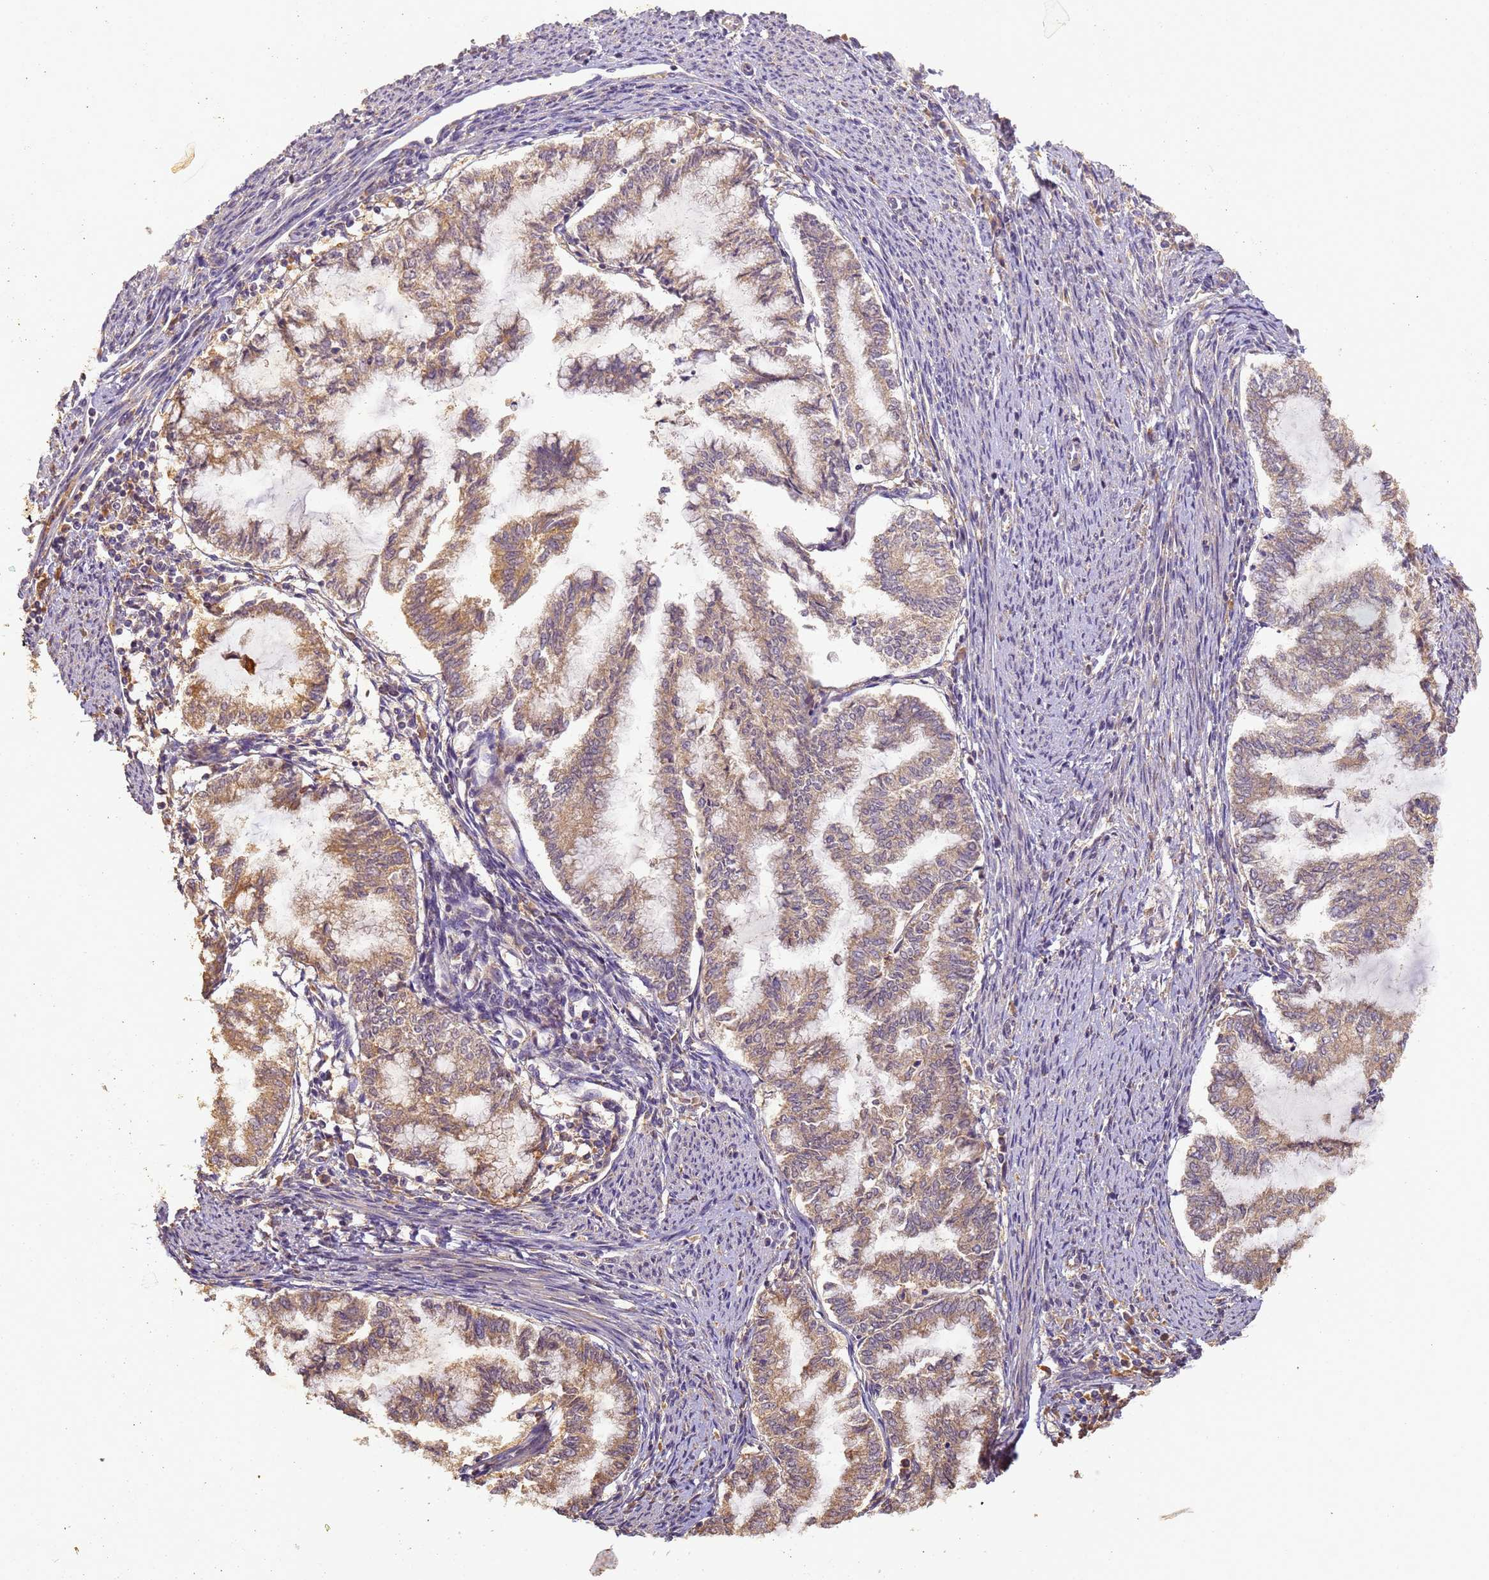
{"staining": {"intensity": "weak", "quantity": ">75%", "location": "cytoplasmic/membranous"}, "tissue": "endometrial cancer", "cell_type": "Tumor cells", "image_type": "cancer", "snomed": [{"axis": "morphology", "description": "Adenocarcinoma, NOS"}, {"axis": "topography", "description": "Endometrium"}], "caption": "Tumor cells reveal low levels of weak cytoplasmic/membranous positivity in approximately >75% of cells in endometrial cancer. Using DAB (brown) and hematoxylin (blue) stains, captured at high magnification using brightfield microscopy.", "gene": "TIGAR", "patient": {"sex": "female", "age": 79}}